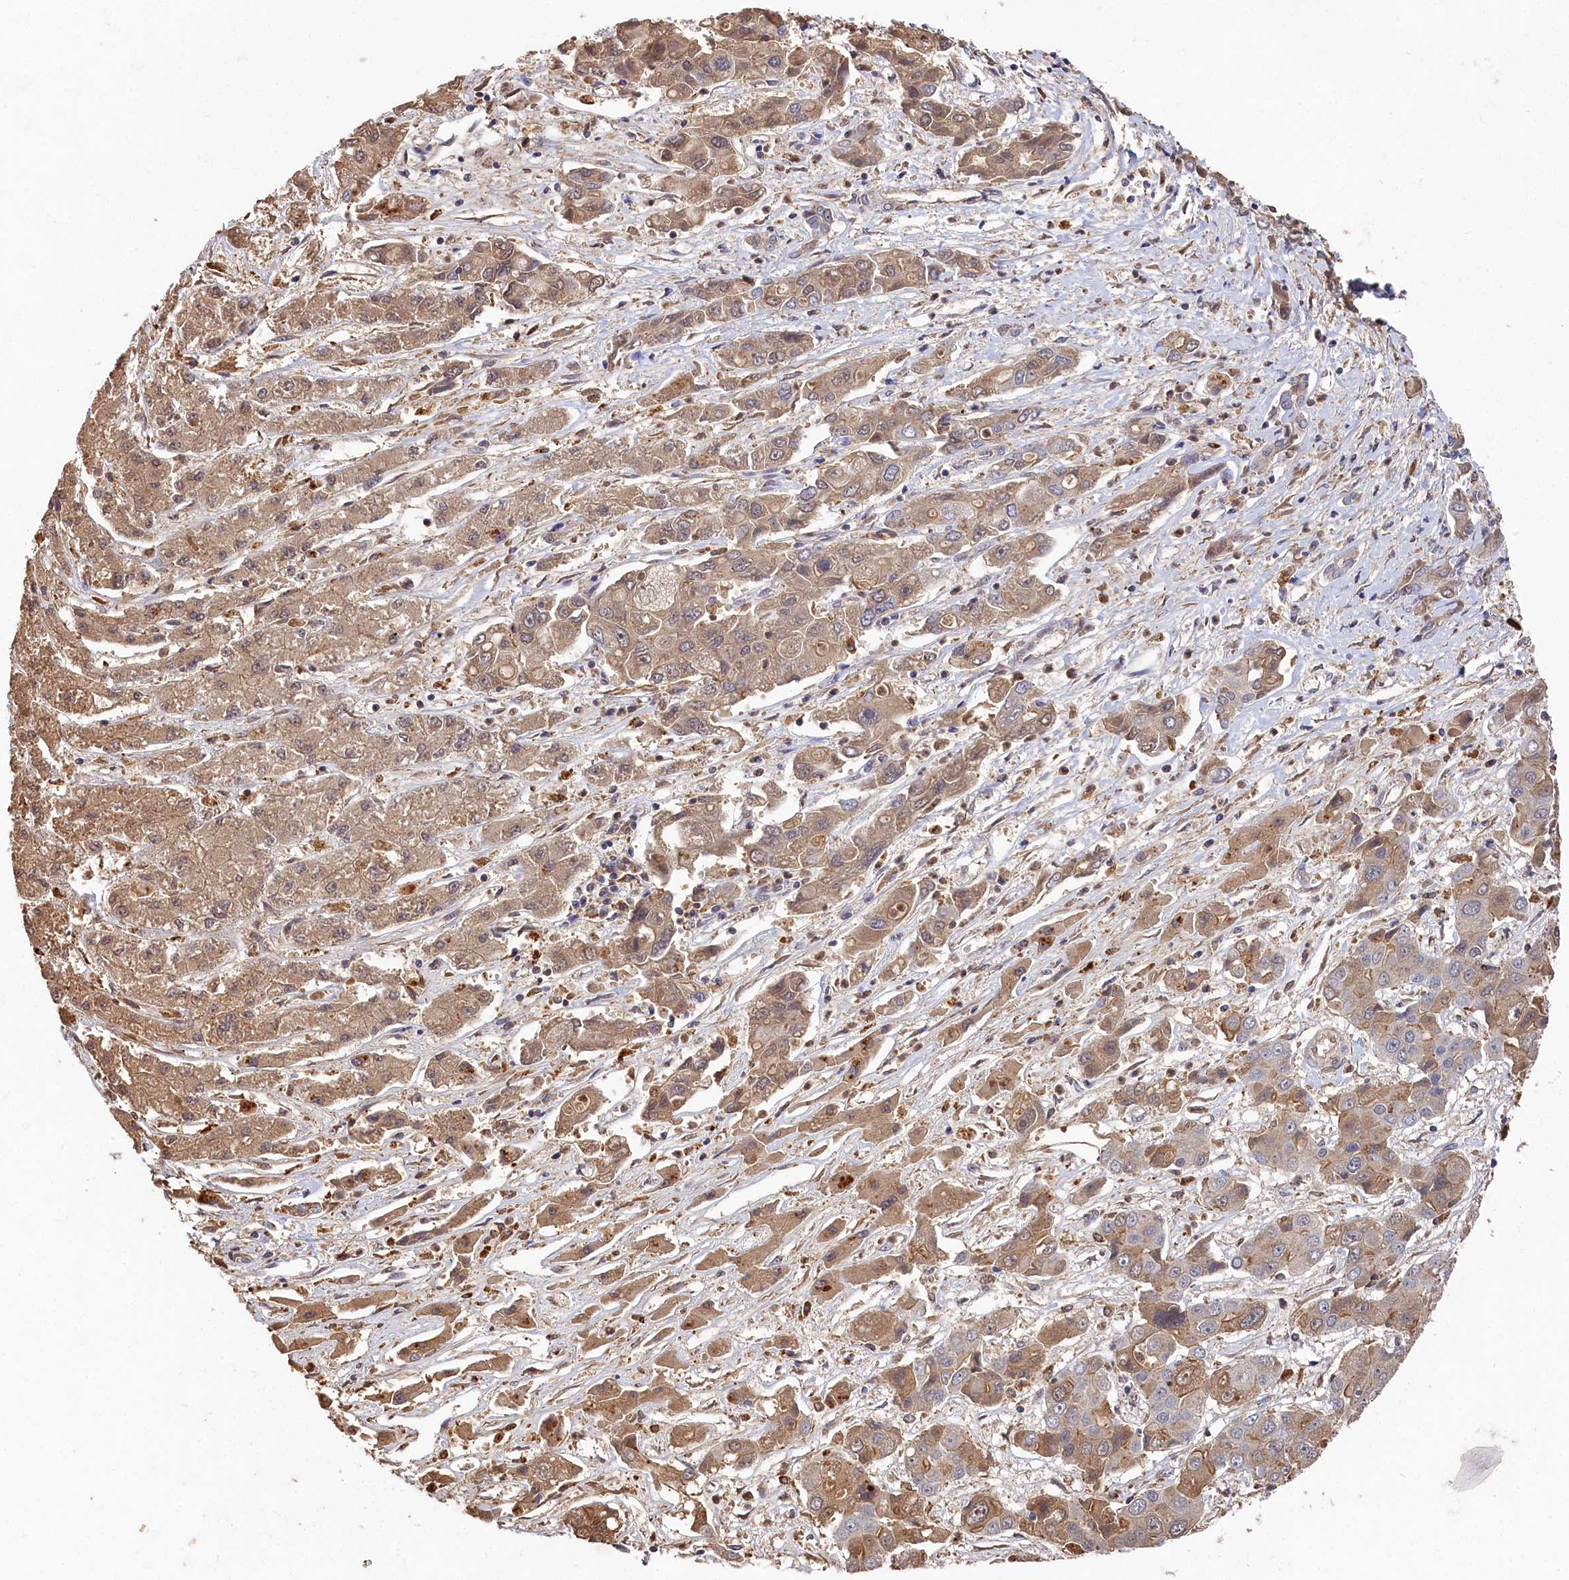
{"staining": {"intensity": "moderate", "quantity": "25%-75%", "location": "cytoplasmic/membranous"}, "tissue": "liver cancer", "cell_type": "Tumor cells", "image_type": "cancer", "snomed": [{"axis": "morphology", "description": "Cholangiocarcinoma"}, {"axis": "topography", "description": "Liver"}], "caption": "Liver cholangiocarcinoma stained with a brown dye displays moderate cytoplasmic/membranous positive positivity in about 25%-75% of tumor cells.", "gene": "DHRS11", "patient": {"sex": "male", "age": 67}}